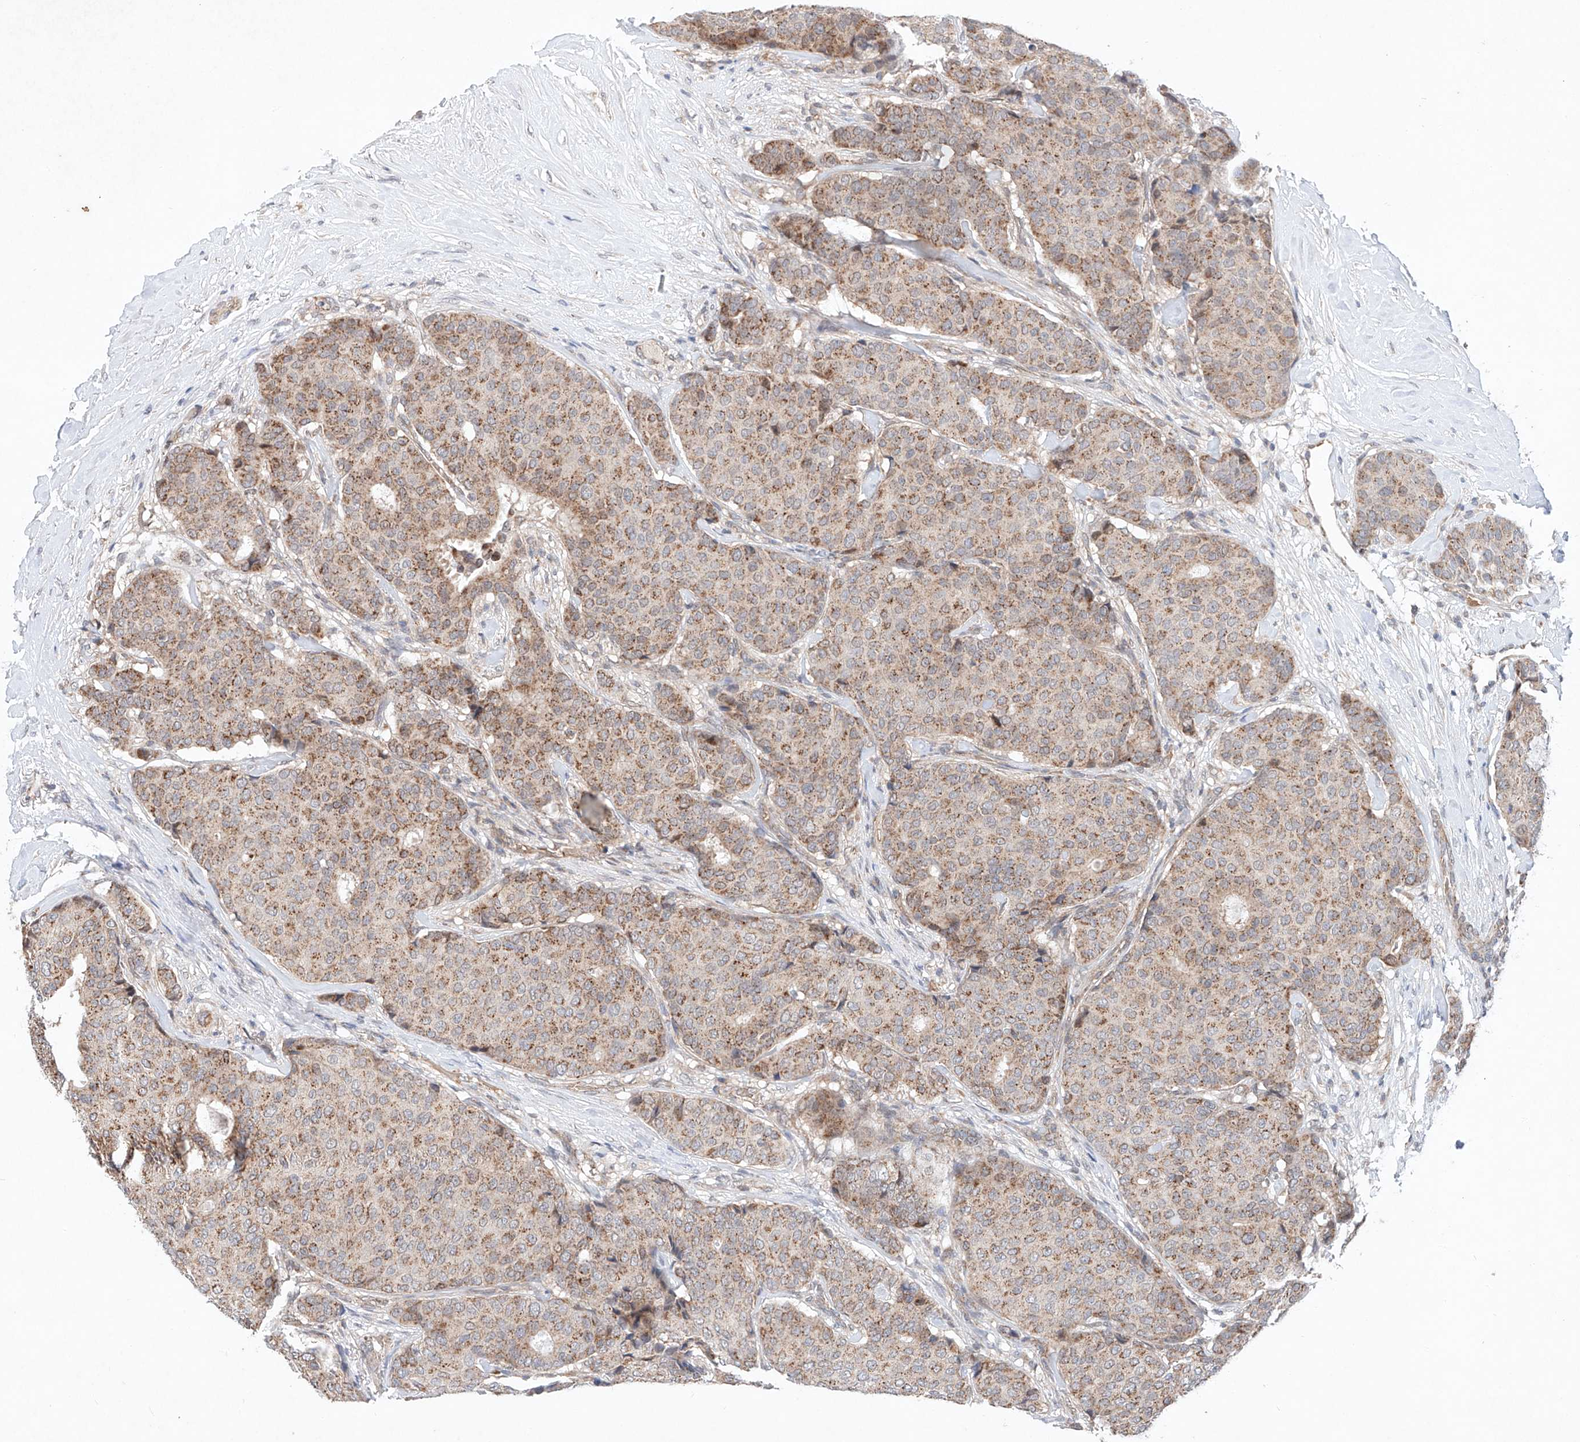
{"staining": {"intensity": "moderate", "quantity": ">75%", "location": "cytoplasmic/membranous"}, "tissue": "breast cancer", "cell_type": "Tumor cells", "image_type": "cancer", "snomed": [{"axis": "morphology", "description": "Duct carcinoma"}, {"axis": "topography", "description": "Breast"}], "caption": "Approximately >75% of tumor cells in breast infiltrating ductal carcinoma demonstrate moderate cytoplasmic/membranous protein positivity as visualized by brown immunohistochemical staining.", "gene": "FASTK", "patient": {"sex": "female", "age": 75}}